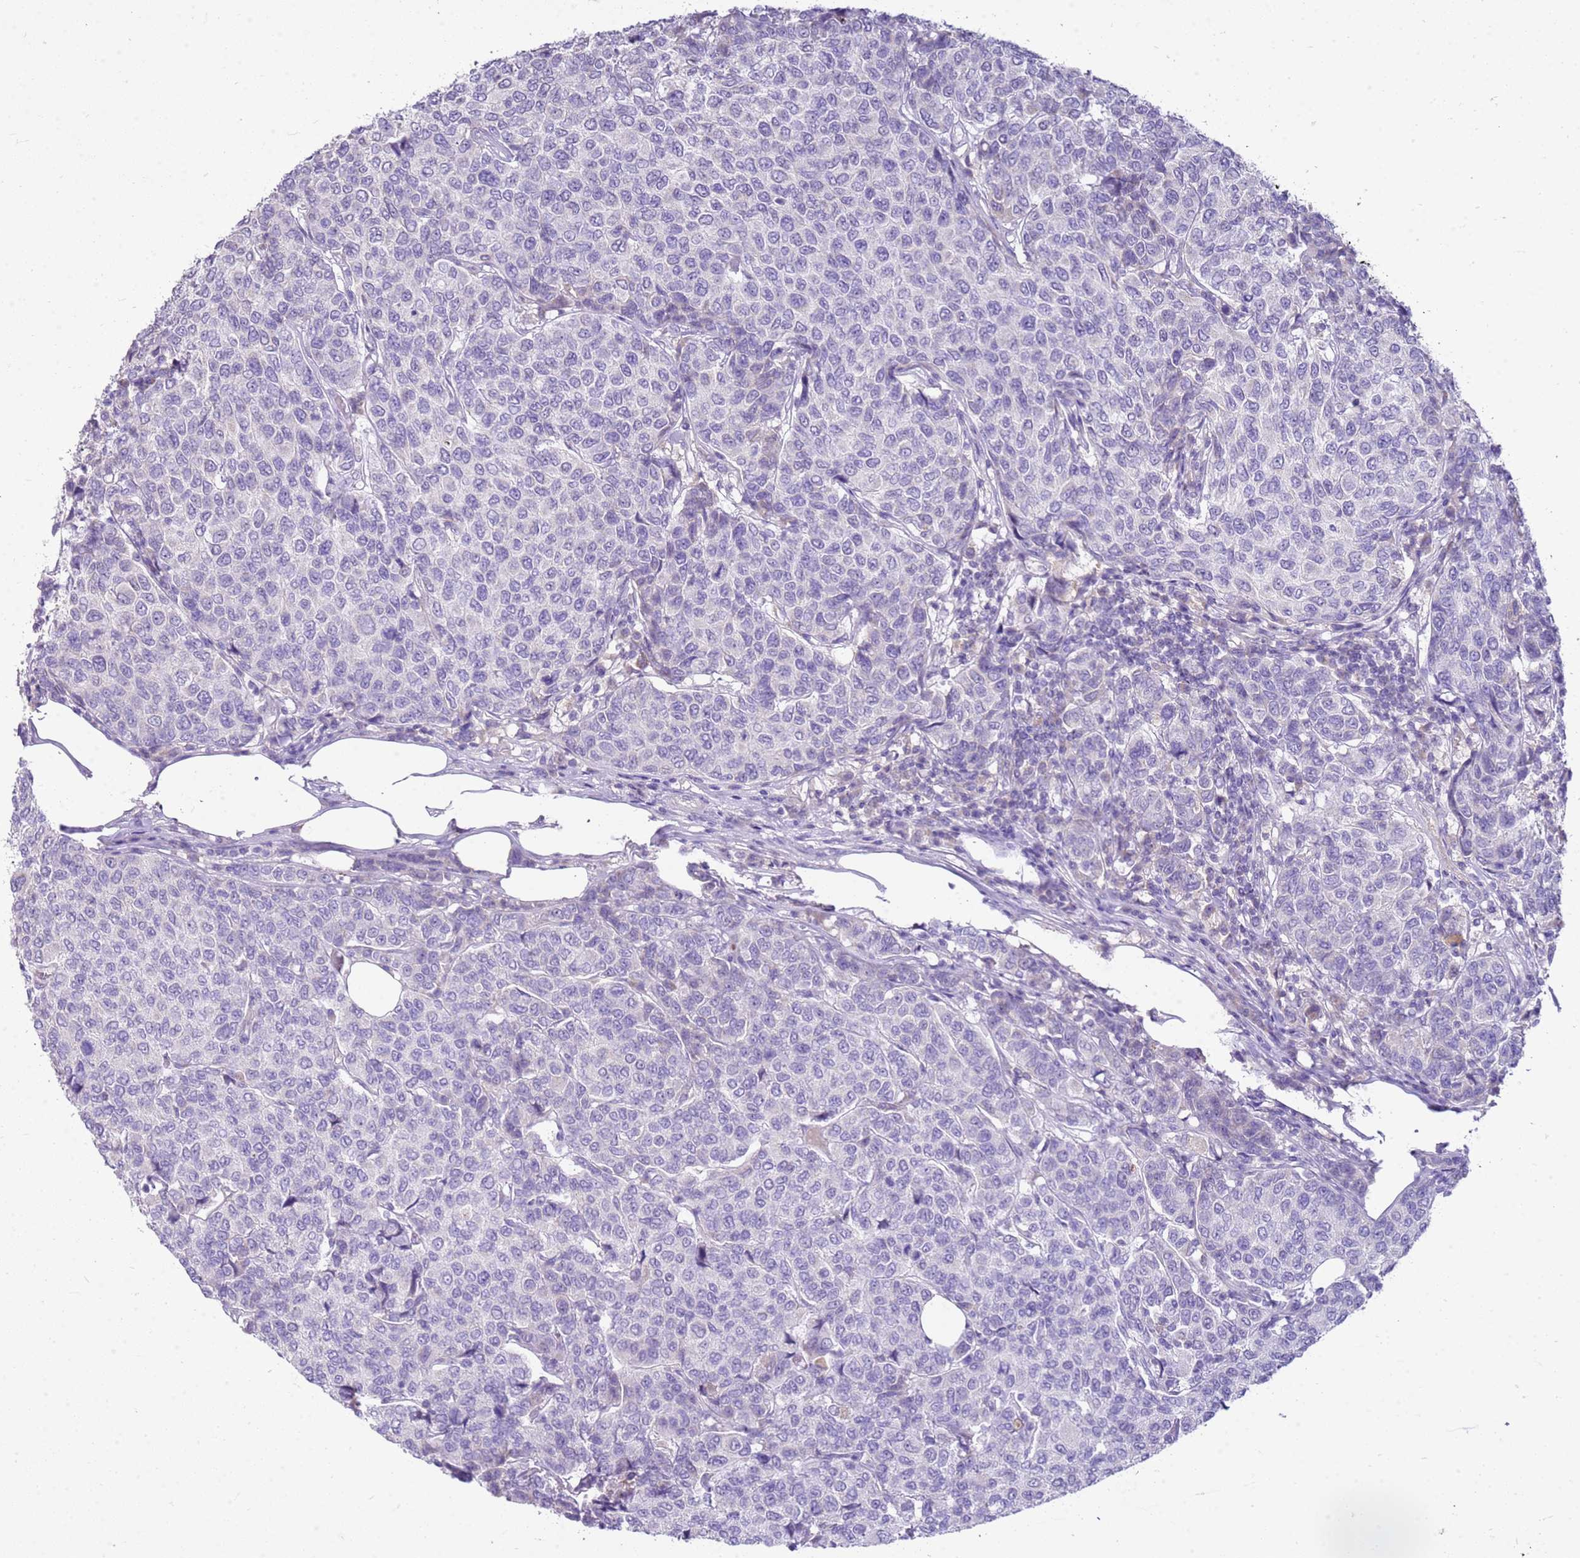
{"staining": {"intensity": "negative", "quantity": "none", "location": "none"}, "tissue": "breast cancer", "cell_type": "Tumor cells", "image_type": "cancer", "snomed": [{"axis": "morphology", "description": "Duct carcinoma"}, {"axis": "topography", "description": "Breast"}], "caption": "Immunohistochemistry (IHC) of breast cancer (intraductal carcinoma) demonstrates no positivity in tumor cells.", "gene": "FABP2", "patient": {"sex": "female", "age": 55}}